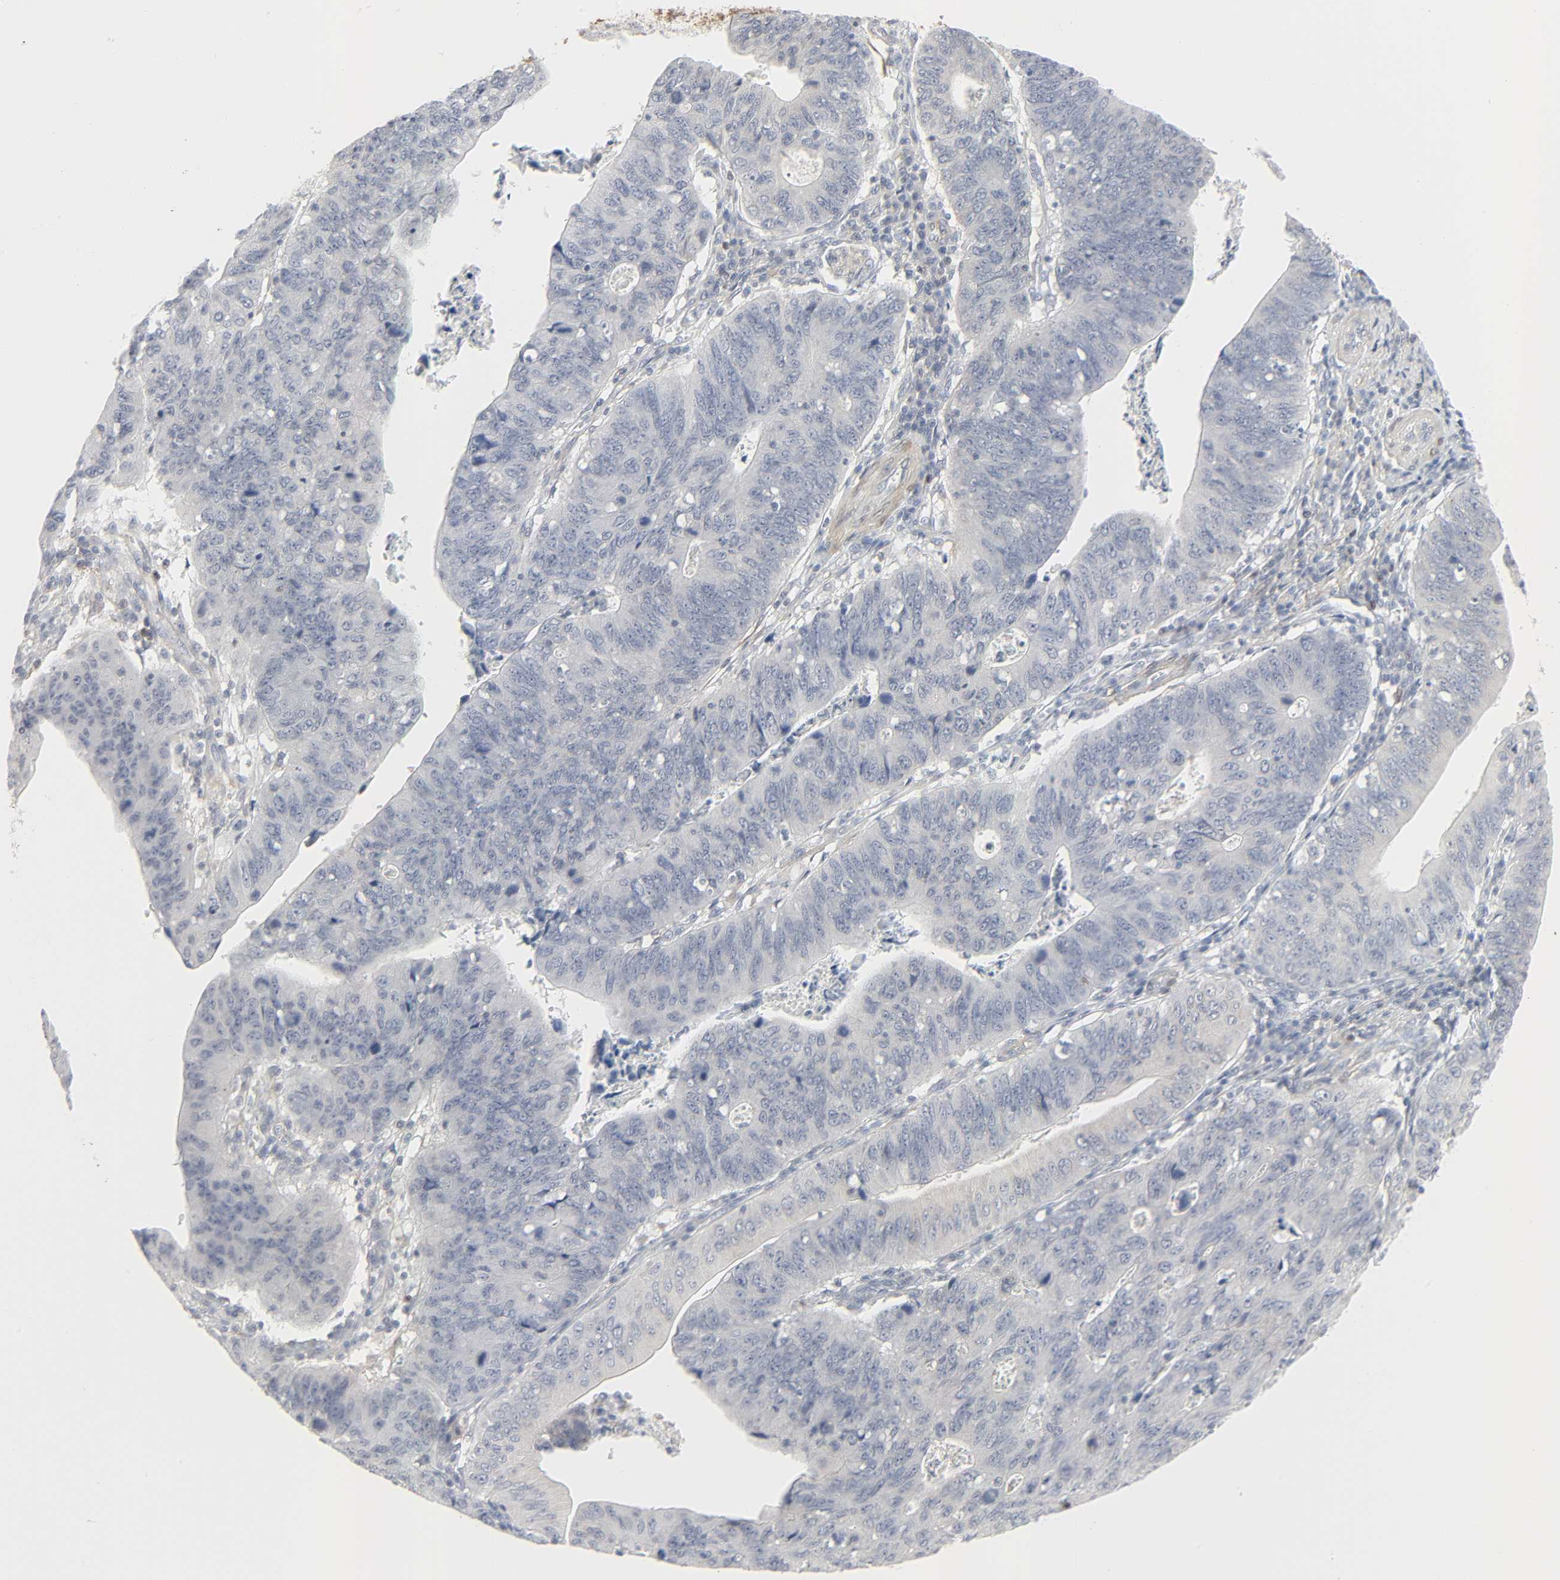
{"staining": {"intensity": "negative", "quantity": "none", "location": "none"}, "tissue": "stomach cancer", "cell_type": "Tumor cells", "image_type": "cancer", "snomed": [{"axis": "morphology", "description": "Adenocarcinoma, NOS"}, {"axis": "topography", "description": "Stomach"}], "caption": "Immunohistochemistry of human stomach cancer exhibits no expression in tumor cells.", "gene": "ZBTB16", "patient": {"sex": "male", "age": 59}}